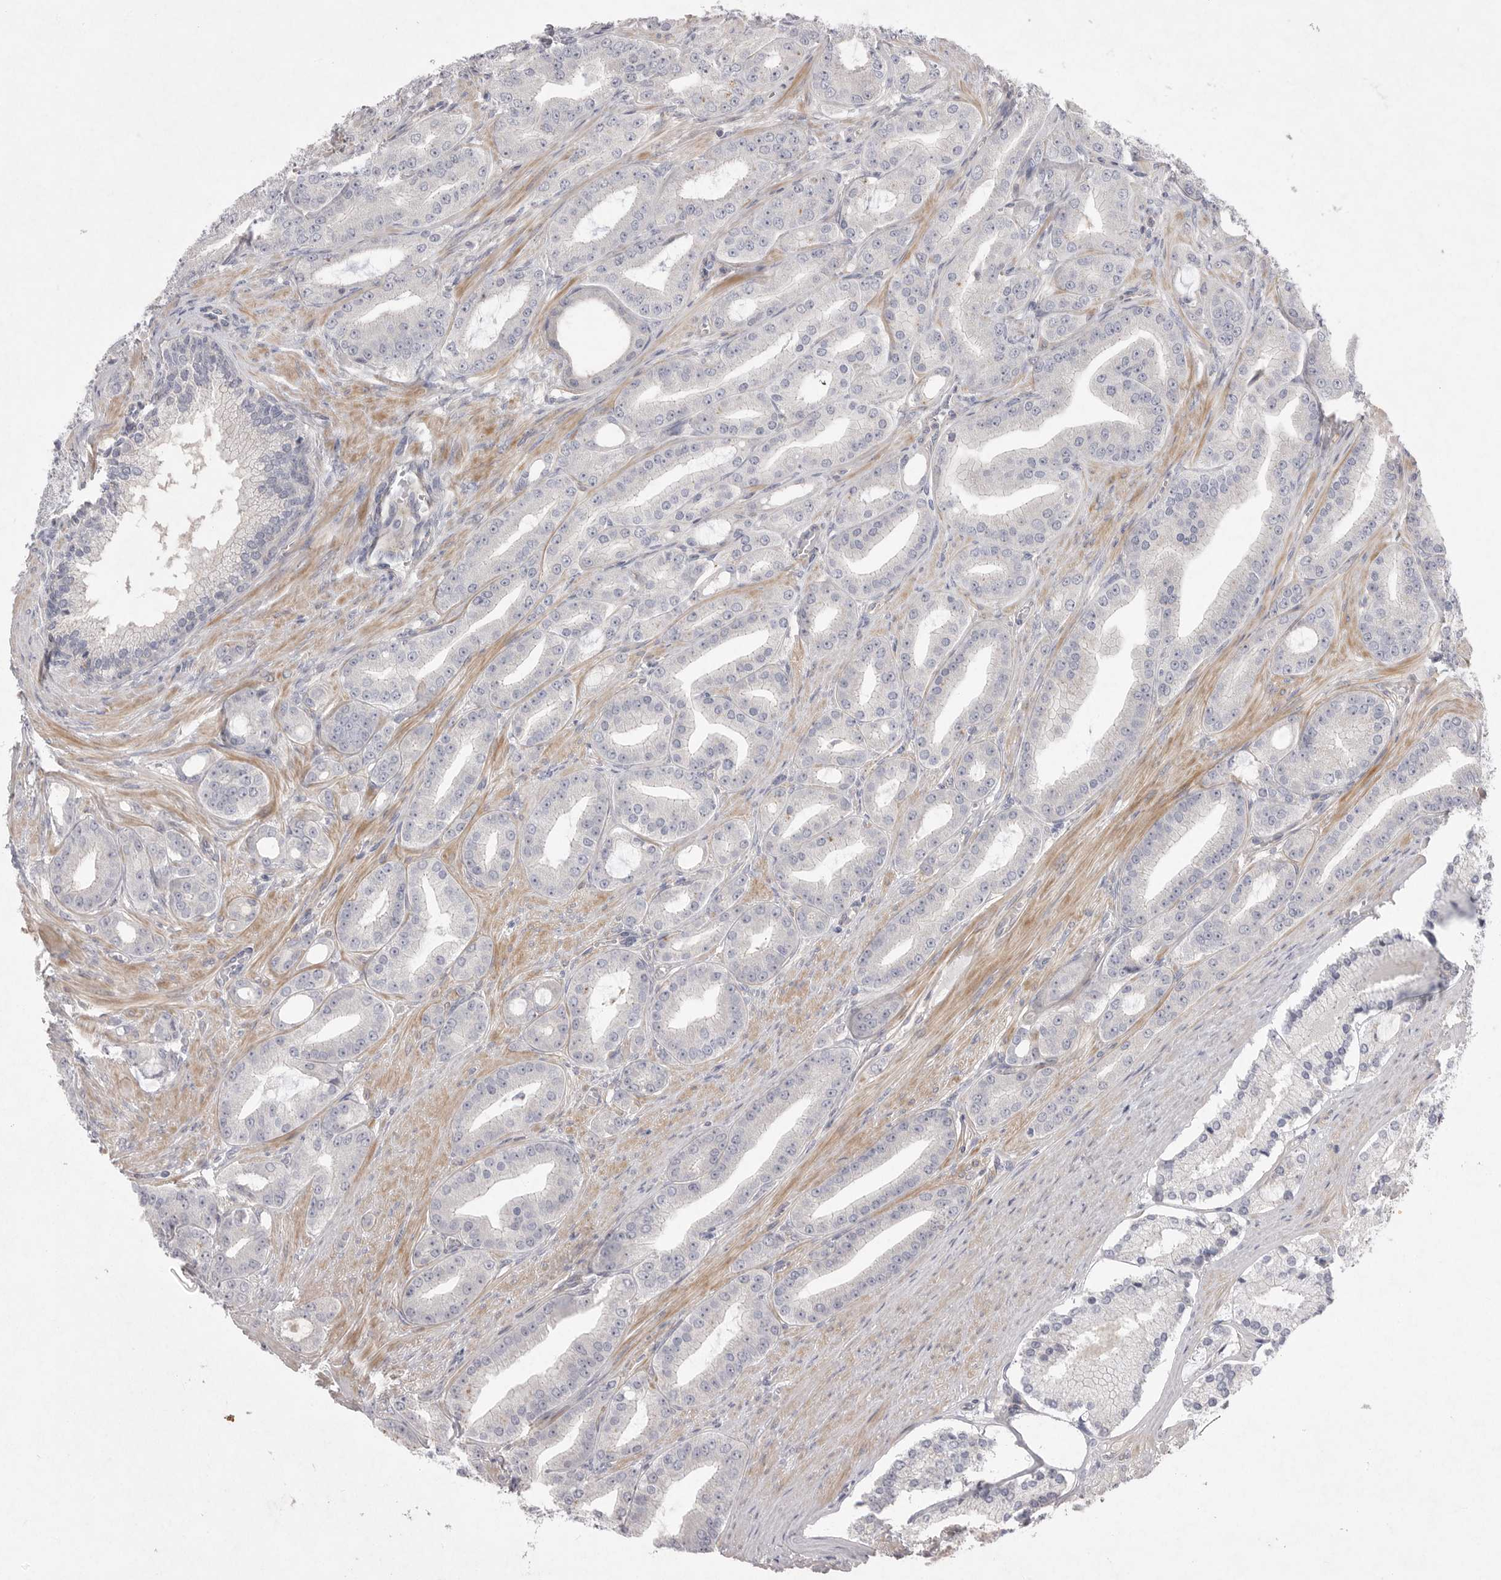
{"staining": {"intensity": "negative", "quantity": "none", "location": "none"}, "tissue": "prostate cancer", "cell_type": "Tumor cells", "image_type": "cancer", "snomed": [{"axis": "morphology", "description": "Adenocarcinoma, High grade"}, {"axis": "topography", "description": "Prostate"}], "caption": "Immunohistochemical staining of human prostate cancer (adenocarcinoma (high-grade)) displays no significant staining in tumor cells.", "gene": "VANGL2", "patient": {"sex": "male", "age": 60}}